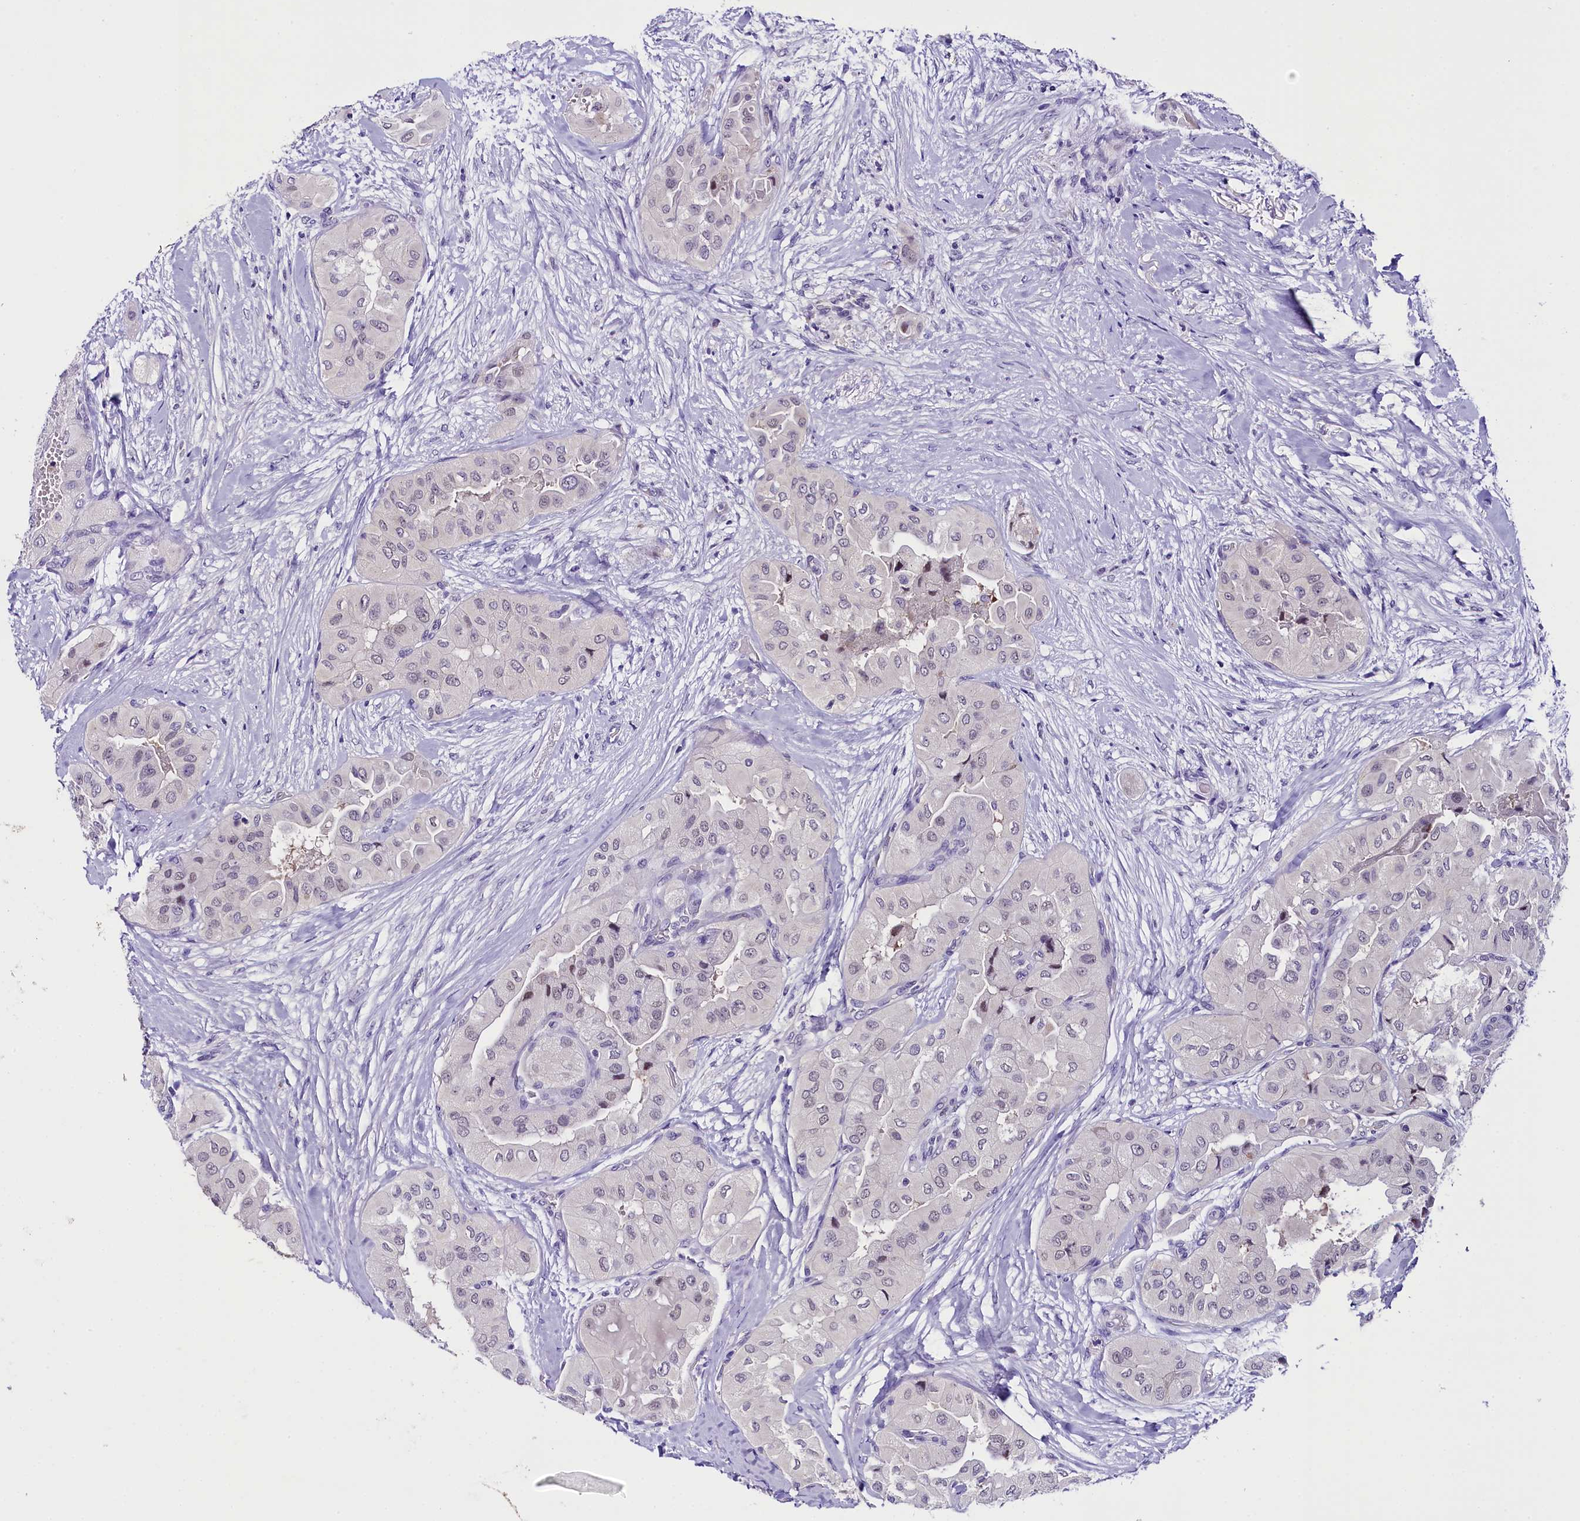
{"staining": {"intensity": "weak", "quantity": "<25%", "location": "nuclear"}, "tissue": "thyroid cancer", "cell_type": "Tumor cells", "image_type": "cancer", "snomed": [{"axis": "morphology", "description": "Normal tissue, NOS"}, {"axis": "morphology", "description": "Papillary adenocarcinoma, NOS"}, {"axis": "topography", "description": "Thyroid gland"}], "caption": "The micrograph reveals no significant positivity in tumor cells of thyroid cancer (papillary adenocarcinoma).", "gene": "IQCN", "patient": {"sex": "female", "age": 59}}